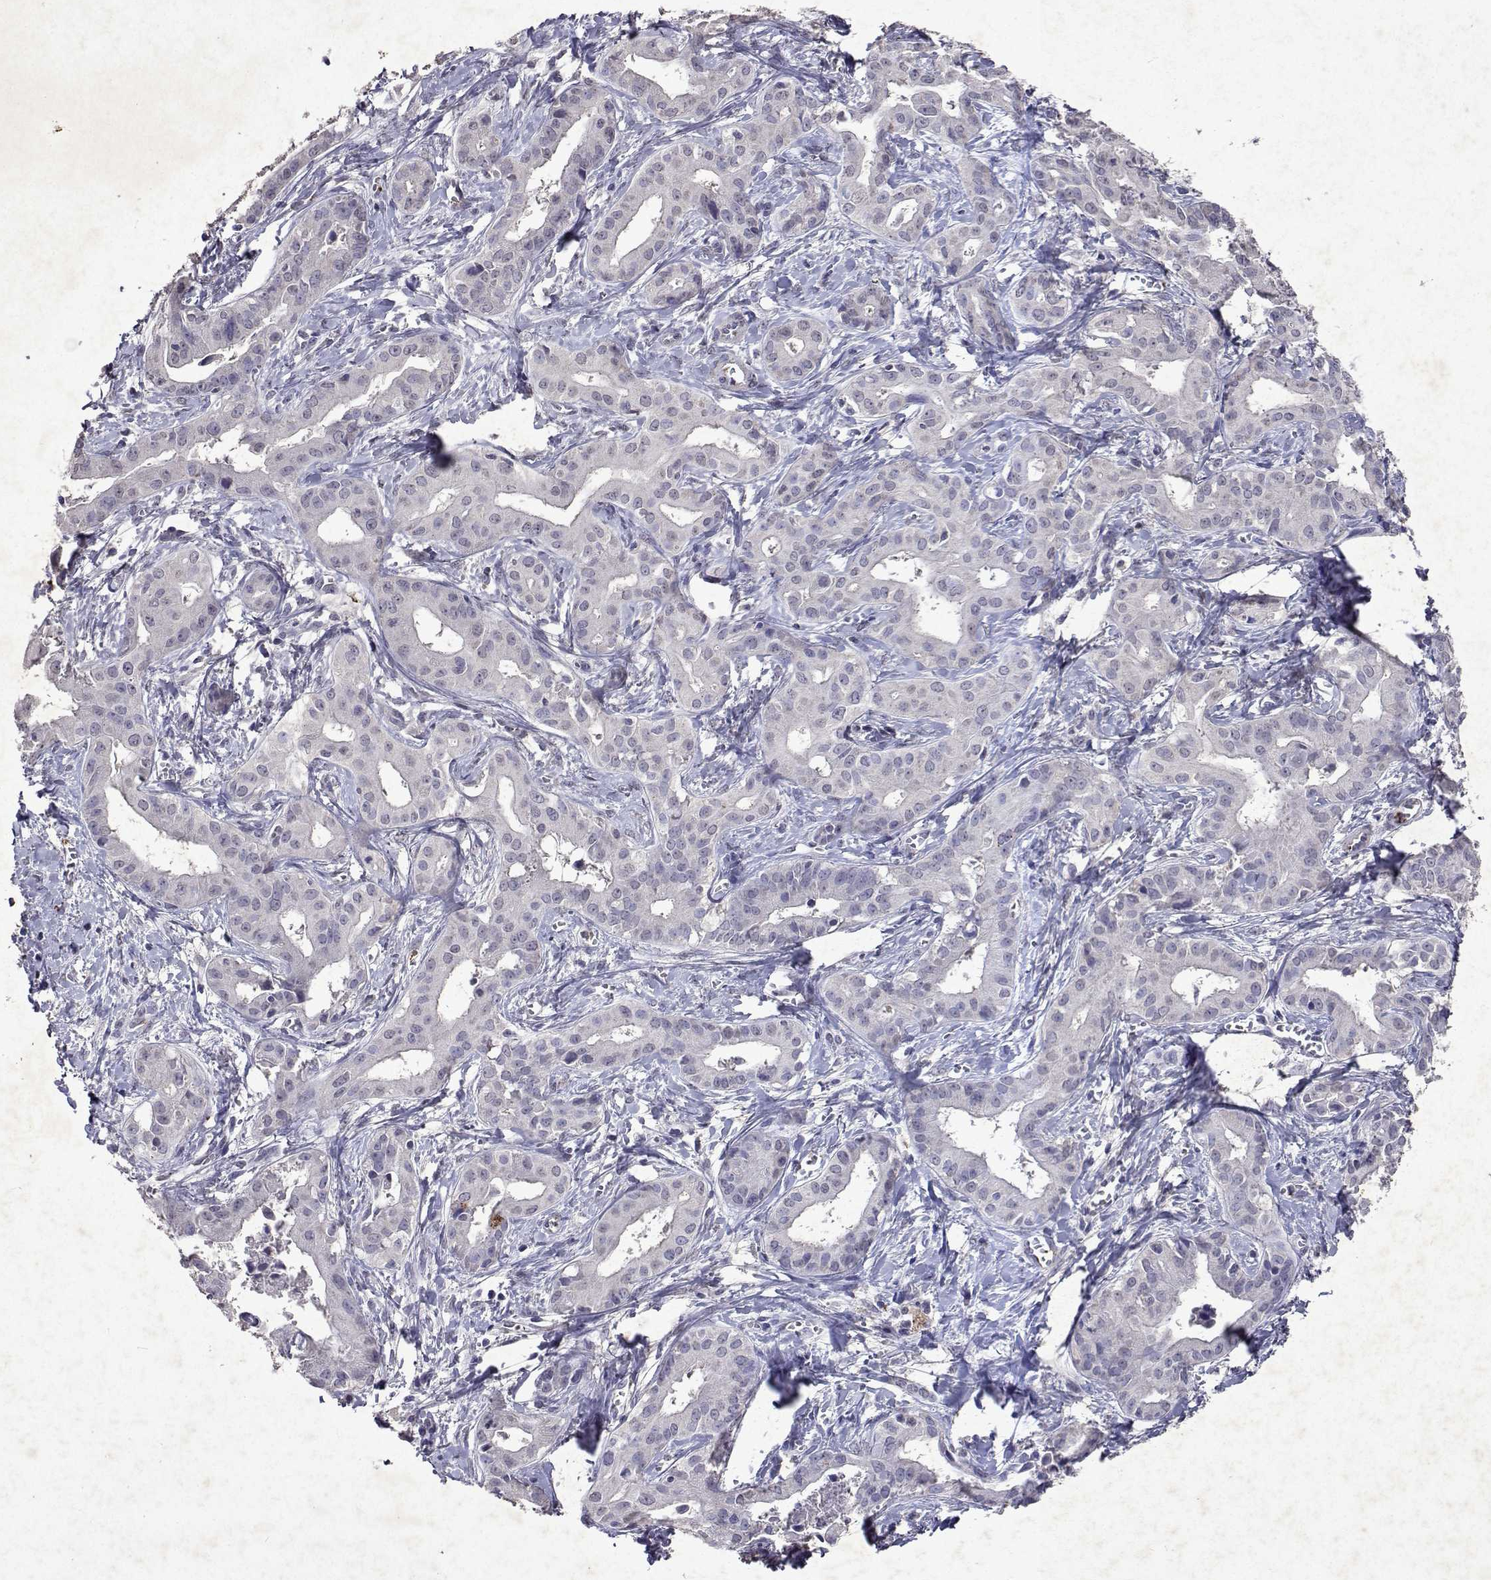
{"staining": {"intensity": "negative", "quantity": "none", "location": "none"}, "tissue": "liver cancer", "cell_type": "Tumor cells", "image_type": "cancer", "snomed": [{"axis": "morphology", "description": "Cholangiocarcinoma"}, {"axis": "topography", "description": "Liver"}], "caption": "IHC of liver cholangiocarcinoma shows no positivity in tumor cells.", "gene": "DUSP28", "patient": {"sex": "female", "age": 65}}